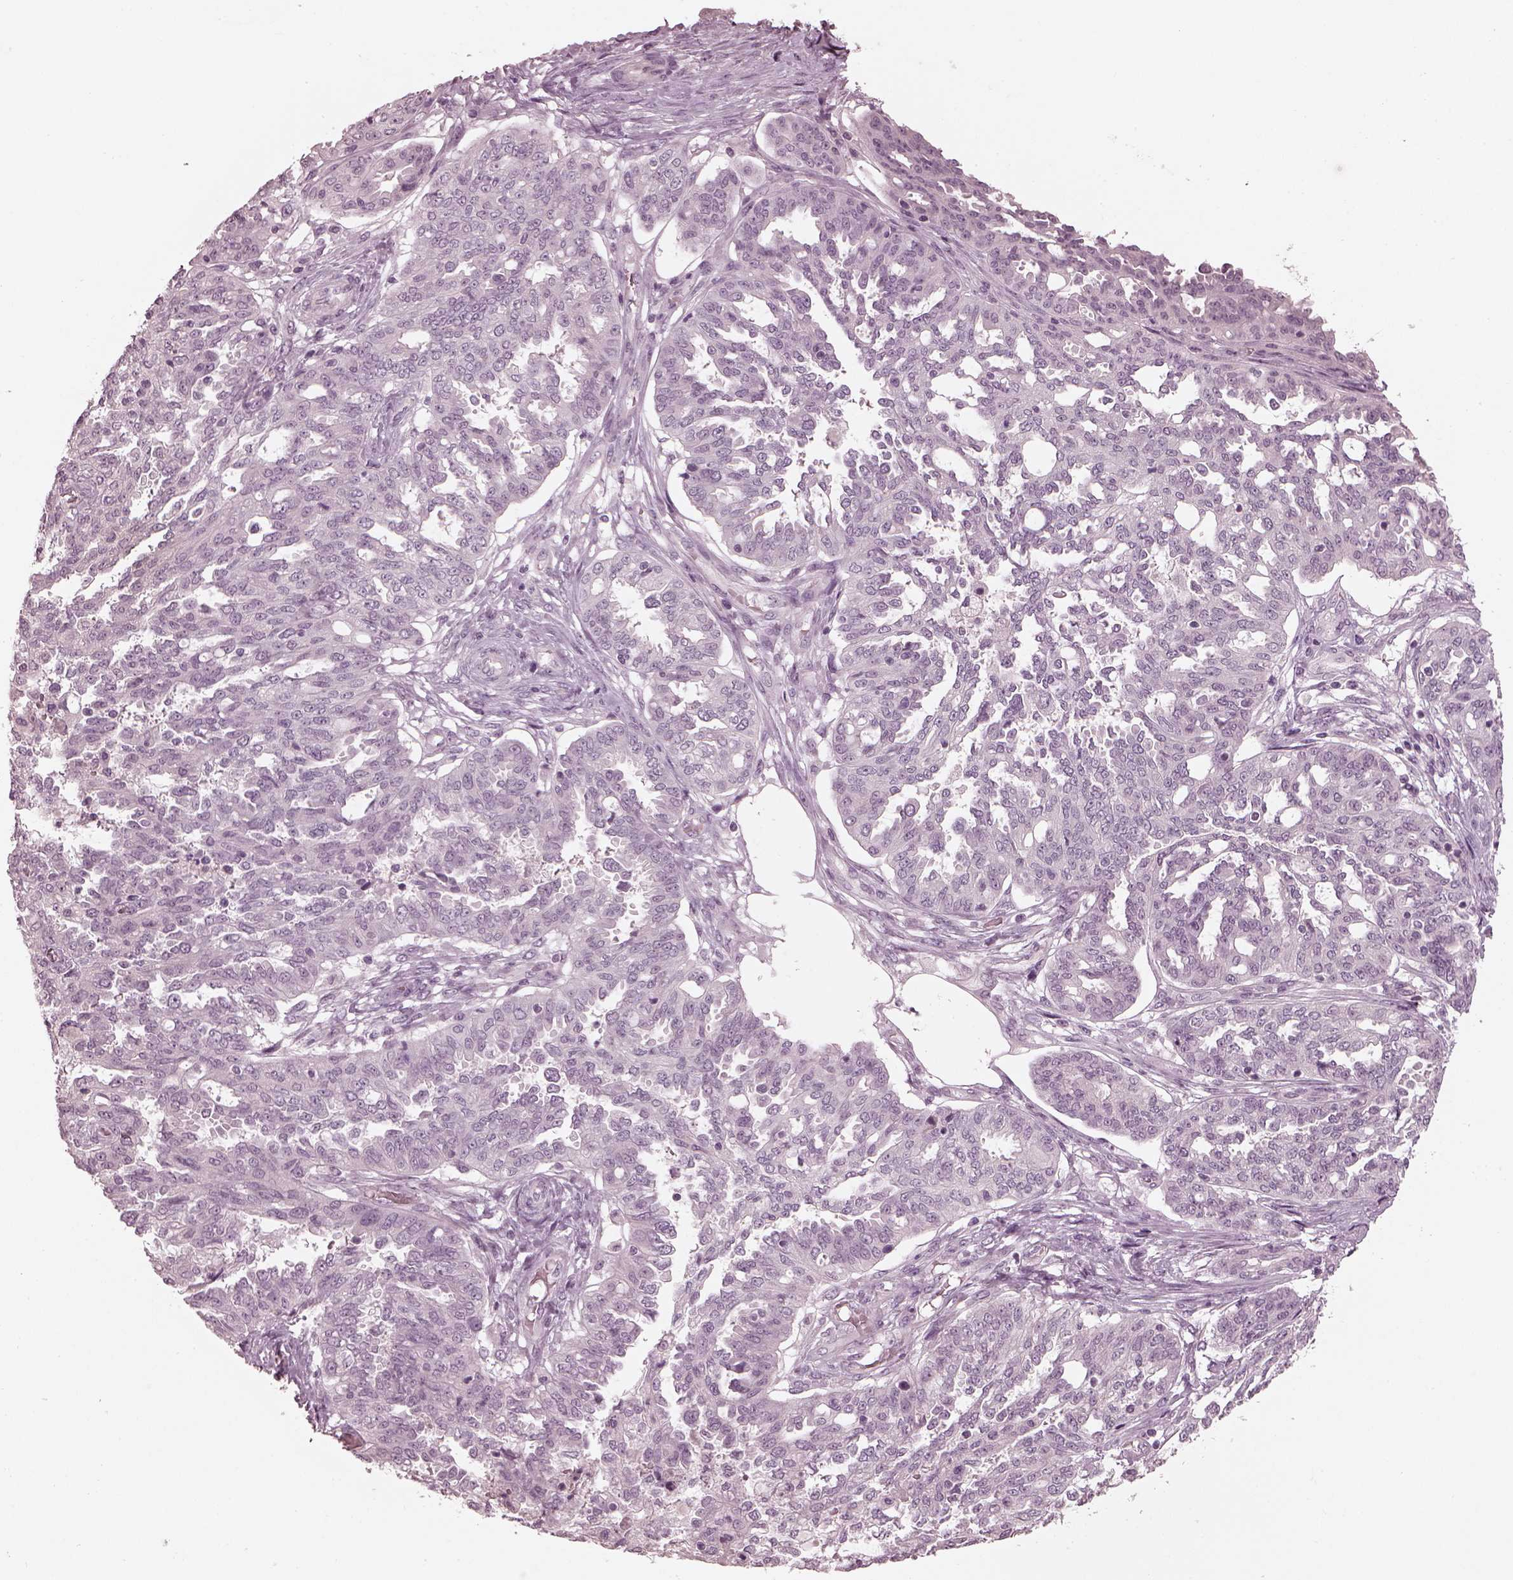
{"staining": {"intensity": "negative", "quantity": "none", "location": "none"}, "tissue": "ovarian cancer", "cell_type": "Tumor cells", "image_type": "cancer", "snomed": [{"axis": "morphology", "description": "Cystadenocarcinoma, serous, NOS"}, {"axis": "topography", "description": "Ovary"}], "caption": "This is an immunohistochemistry (IHC) histopathology image of human serous cystadenocarcinoma (ovarian). There is no staining in tumor cells.", "gene": "OPTC", "patient": {"sex": "female", "age": 67}}